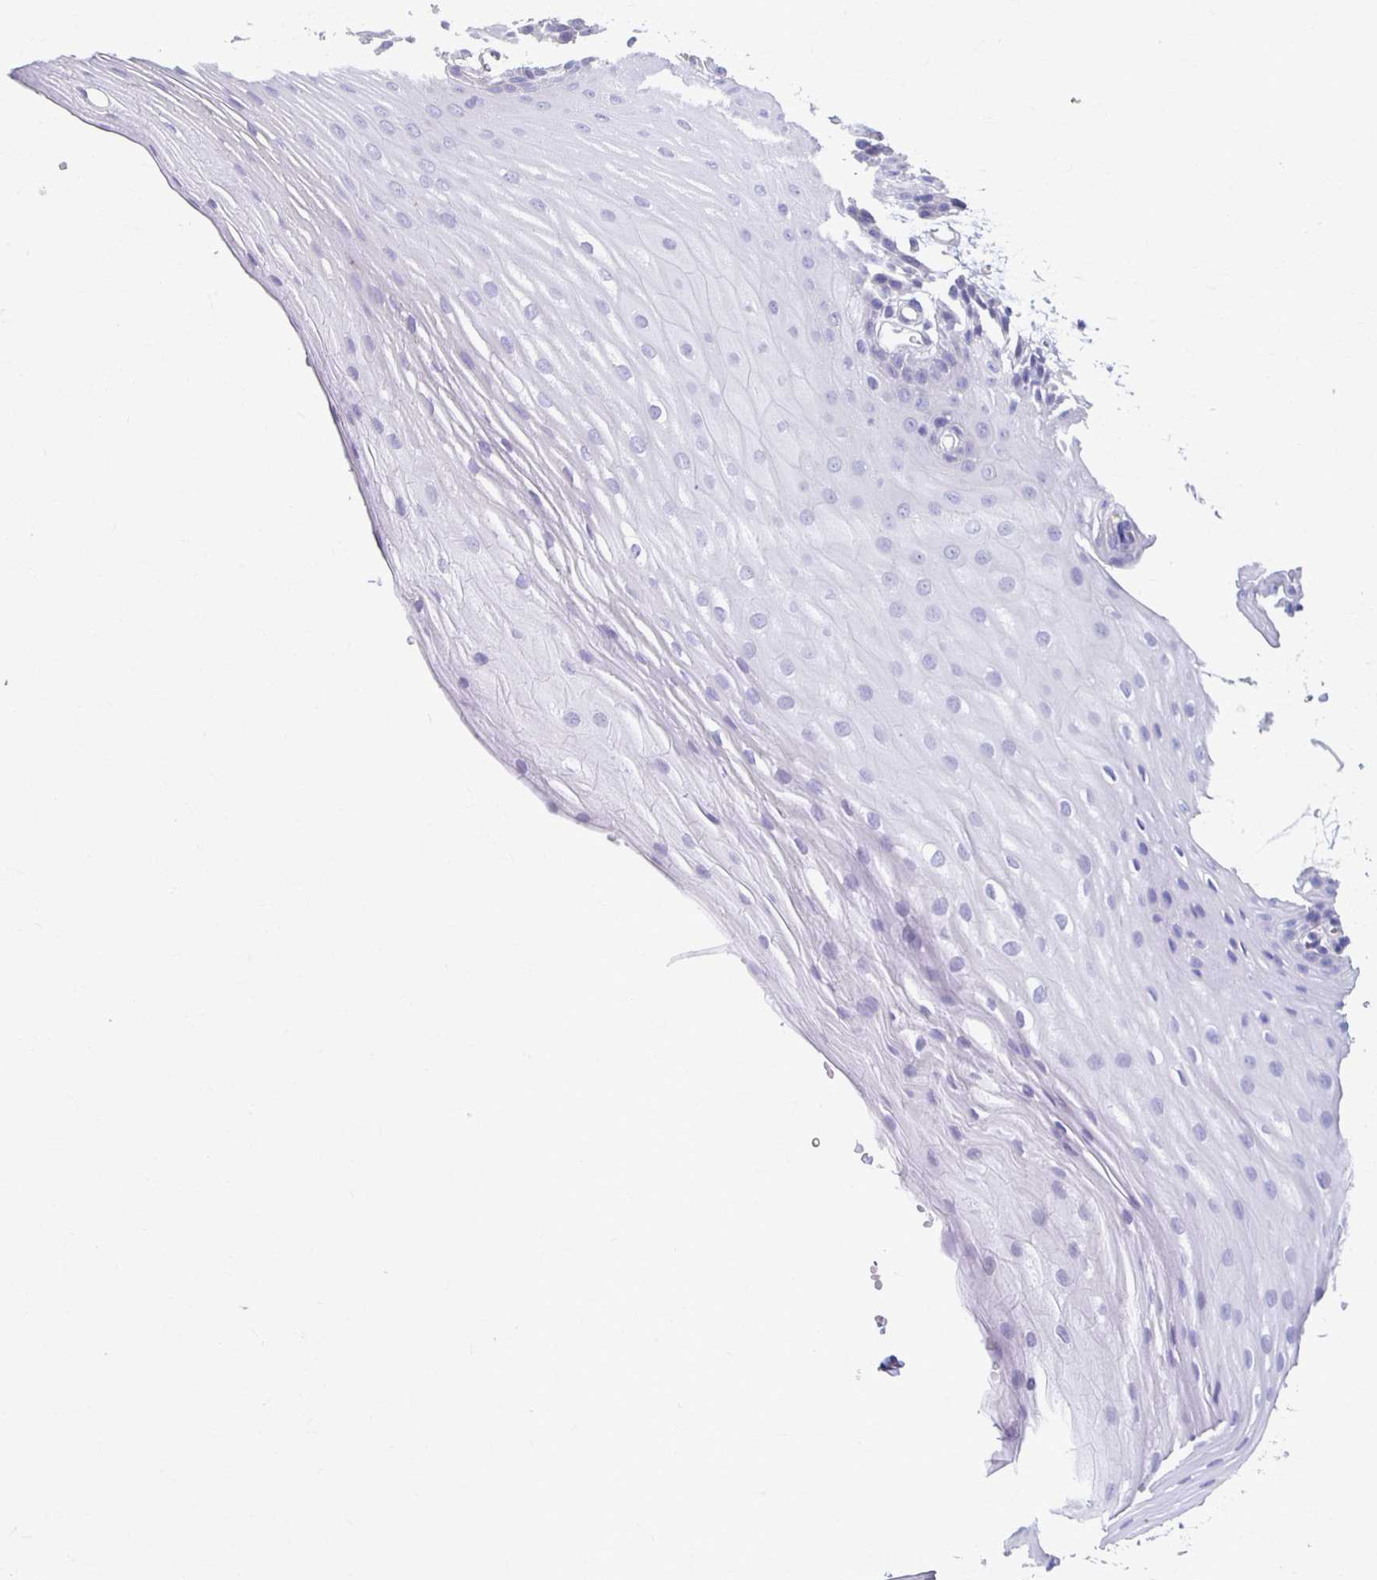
{"staining": {"intensity": "negative", "quantity": "none", "location": "none"}, "tissue": "oral mucosa", "cell_type": "Squamous epithelial cells", "image_type": "normal", "snomed": [{"axis": "morphology", "description": "Normal tissue, NOS"}, {"axis": "topography", "description": "Oral tissue"}], "caption": "This is a micrograph of IHC staining of normal oral mucosa, which shows no positivity in squamous epithelial cells.", "gene": "PPP1R3E", "patient": {"sex": "female", "age": 81}}